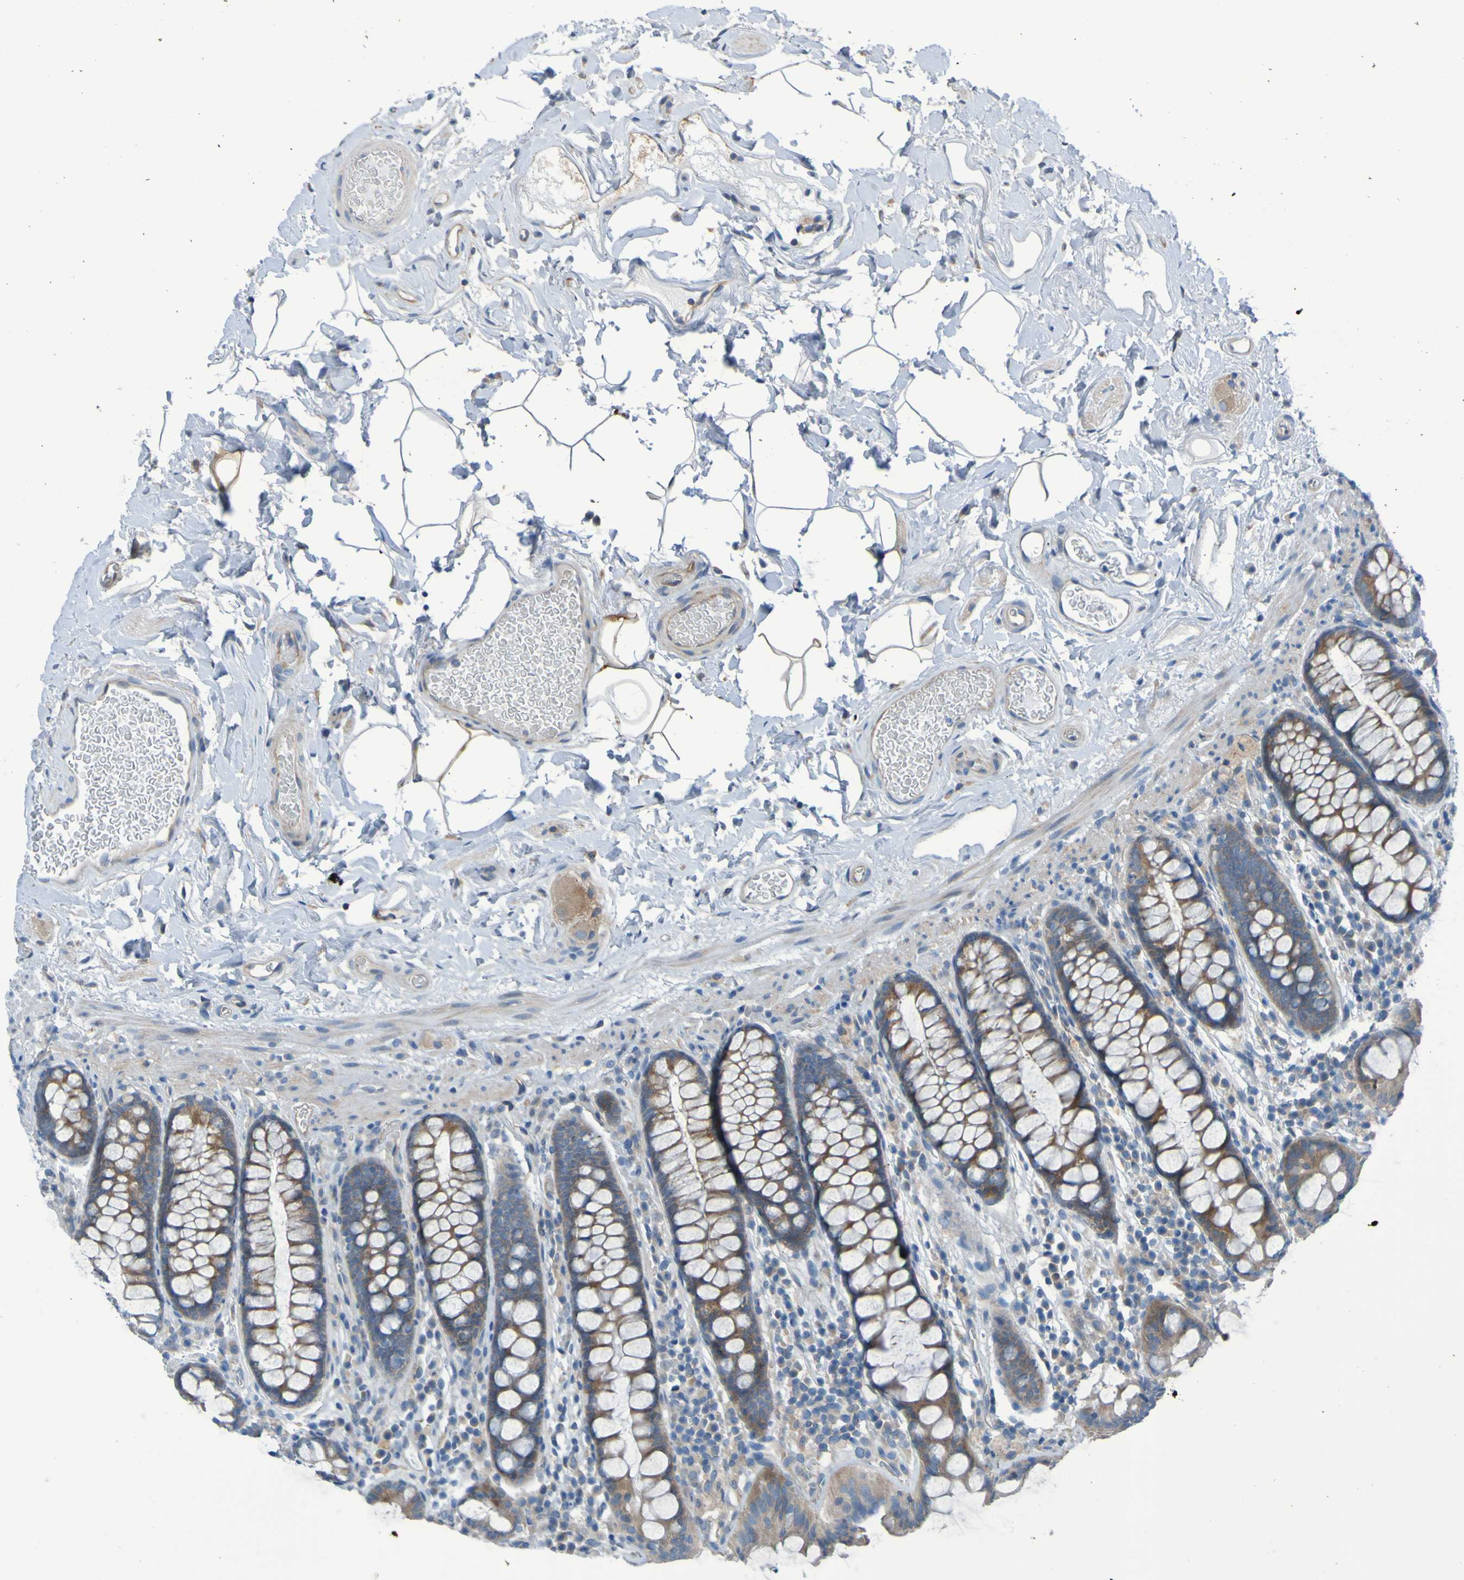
{"staining": {"intensity": "negative", "quantity": "none", "location": "none"}, "tissue": "colon", "cell_type": "Endothelial cells", "image_type": "normal", "snomed": [{"axis": "morphology", "description": "Normal tissue, NOS"}, {"axis": "topography", "description": "Colon"}], "caption": "Histopathology image shows no significant protein staining in endothelial cells of benign colon.", "gene": "NPRL3", "patient": {"sex": "female", "age": 80}}